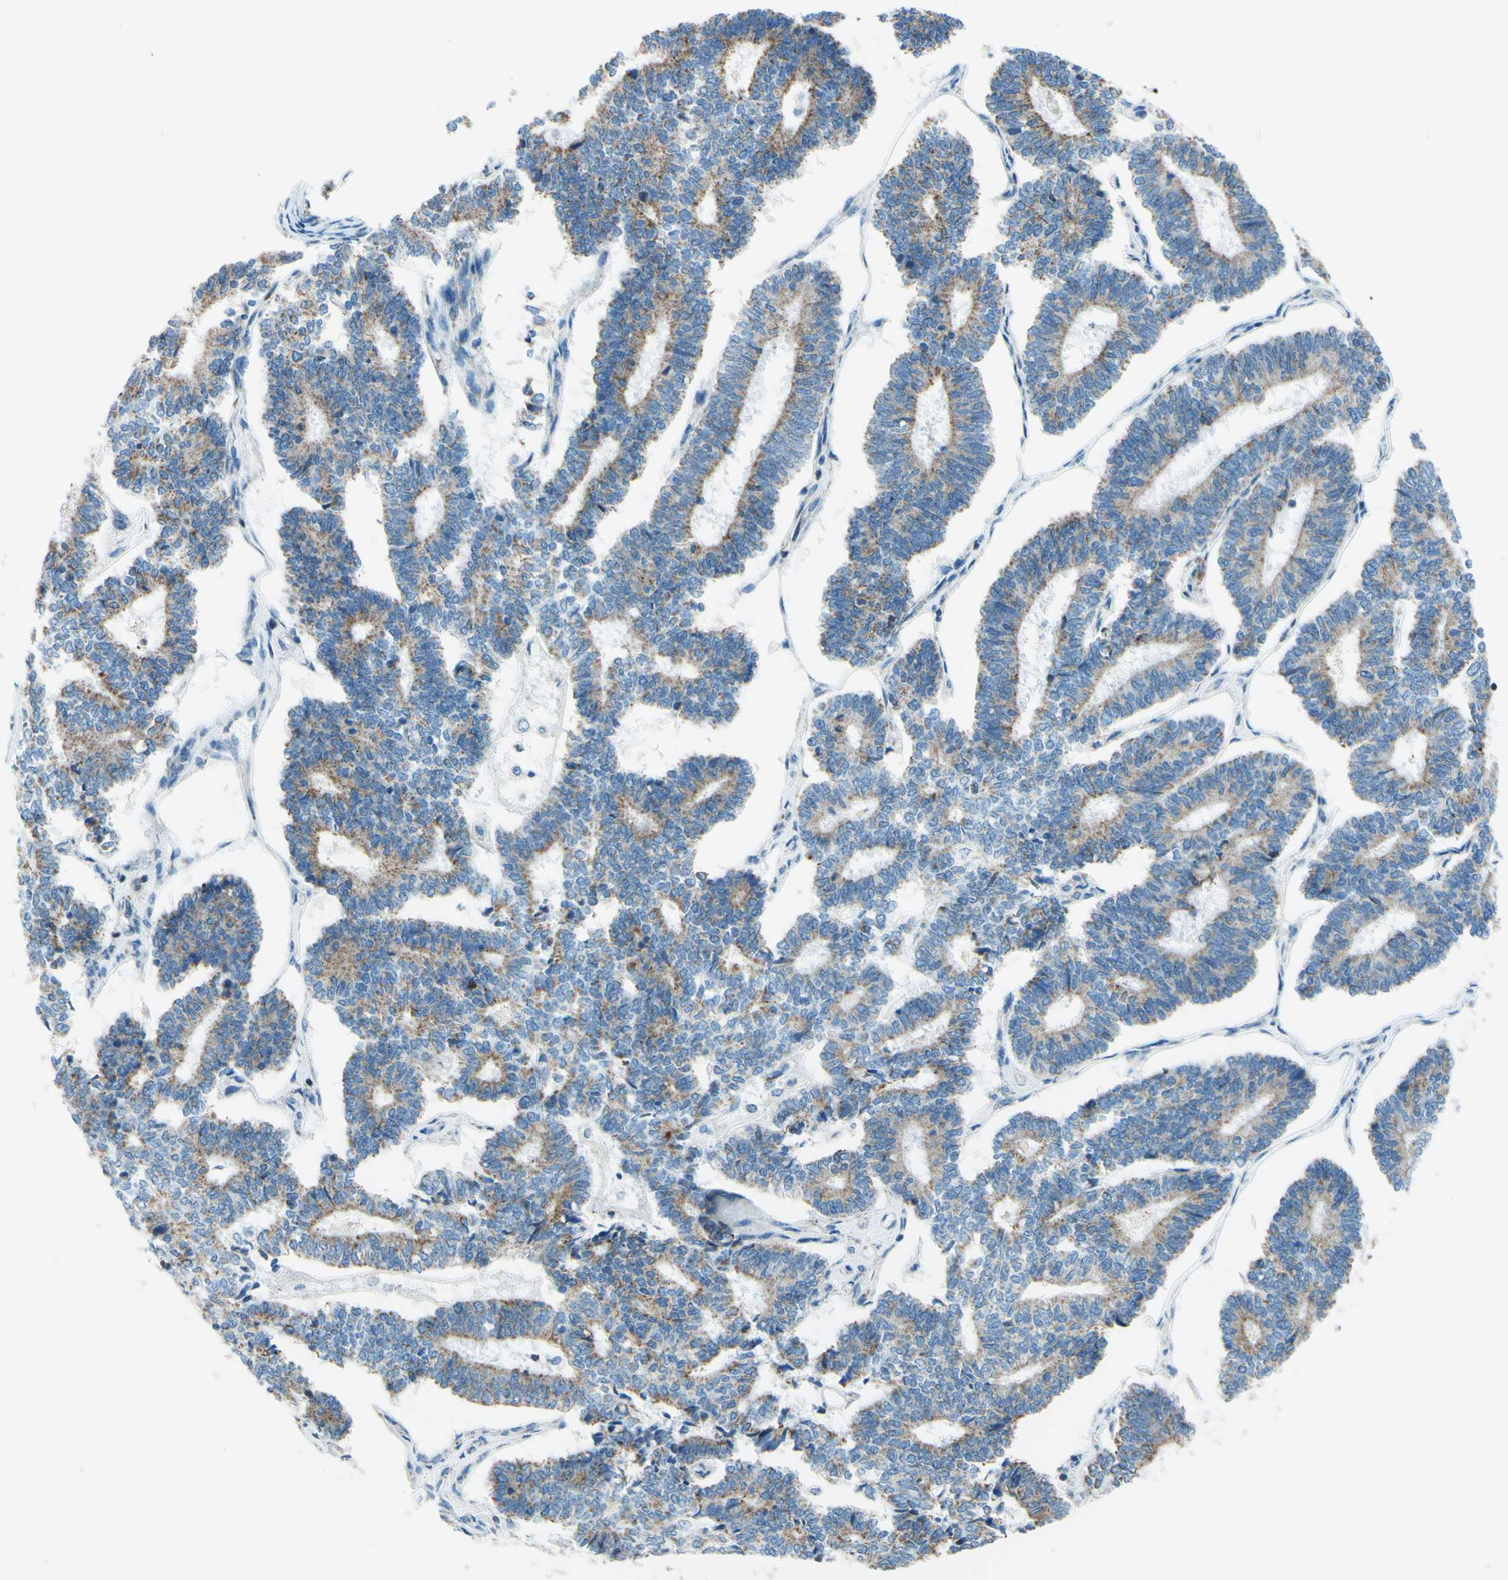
{"staining": {"intensity": "weak", "quantity": ">75%", "location": "cytoplasmic/membranous"}, "tissue": "endometrial cancer", "cell_type": "Tumor cells", "image_type": "cancer", "snomed": [{"axis": "morphology", "description": "Adenocarcinoma, NOS"}, {"axis": "topography", "description": "Endometrium"}], "caption": "Weak cytoplasmic/membranous staining is appreciated in approximately >75% of tumor cells in endometrial adenocarcinoma.", "gene": "CBX7", "patient": {"sex": "female", "age": 70}}